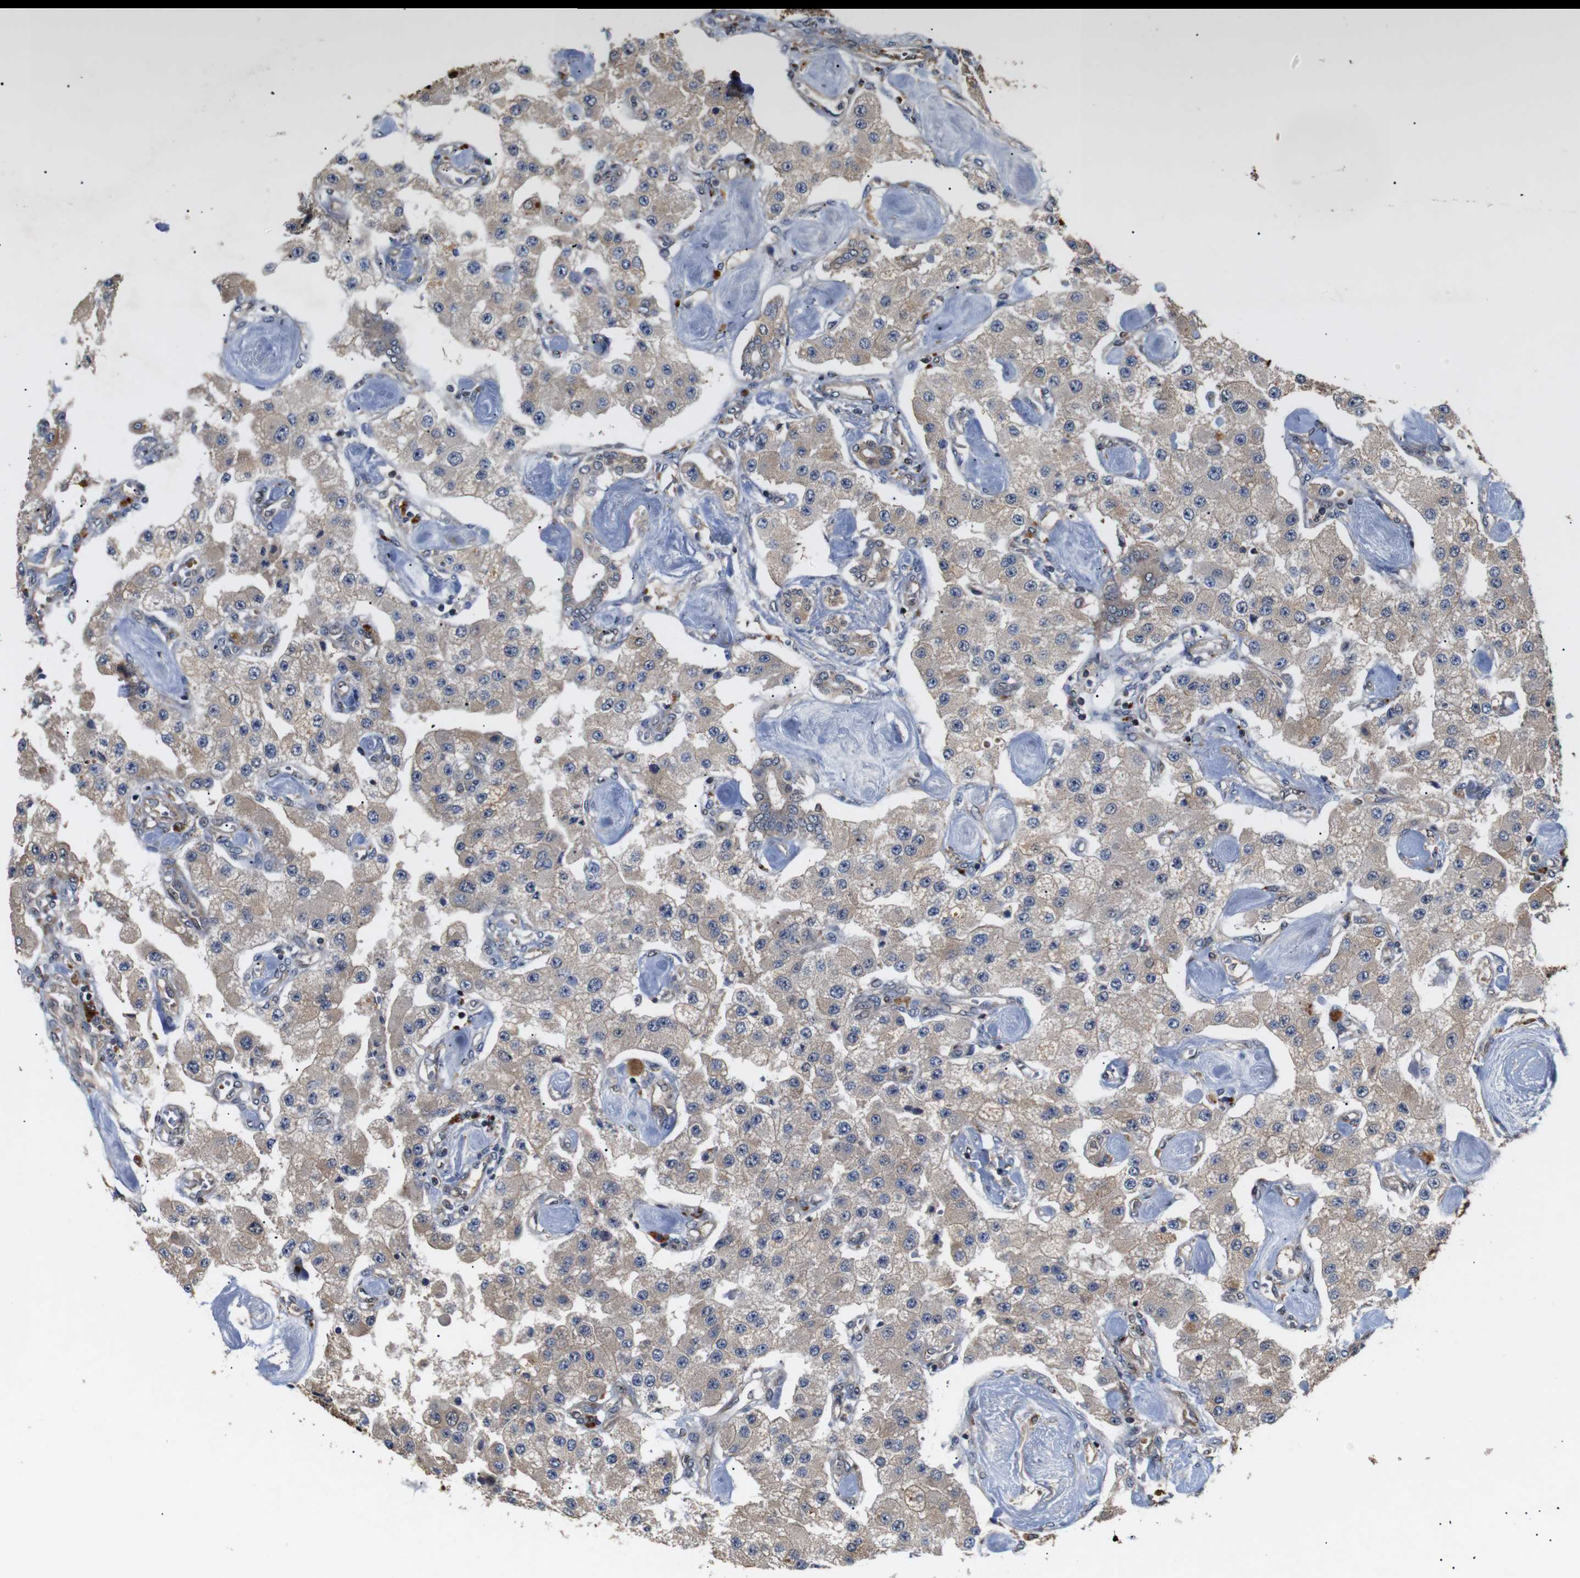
{"staining": {"intensity": "weak", "quantity": "25%-75%", "location": "cytoplasmic/membranous"}, "tissue": "carcinoid", "cell_type": "Tumor cells", "image_type": "cancer", "snomed": [{"axis": "morphology", "description": "Carcinoid, malignant, NOS"}, {"axis": "topography", "description": "Pancreas"}], "caption": "High-magnification brightfield microscopy of carcinoid stained with DAB (brown) and counterstained with hematoxylin (blue). tumor cells exhibit weak cytoplasmic/membranous positivity is identified in about25%-75% of cells. The protein is stained brown, and the nuclei are stained in blue (DAB IHC with brightfield microscopy, high magnification).", "gene": "DDR1", "patient": {"sex": "male", "age": 41}}